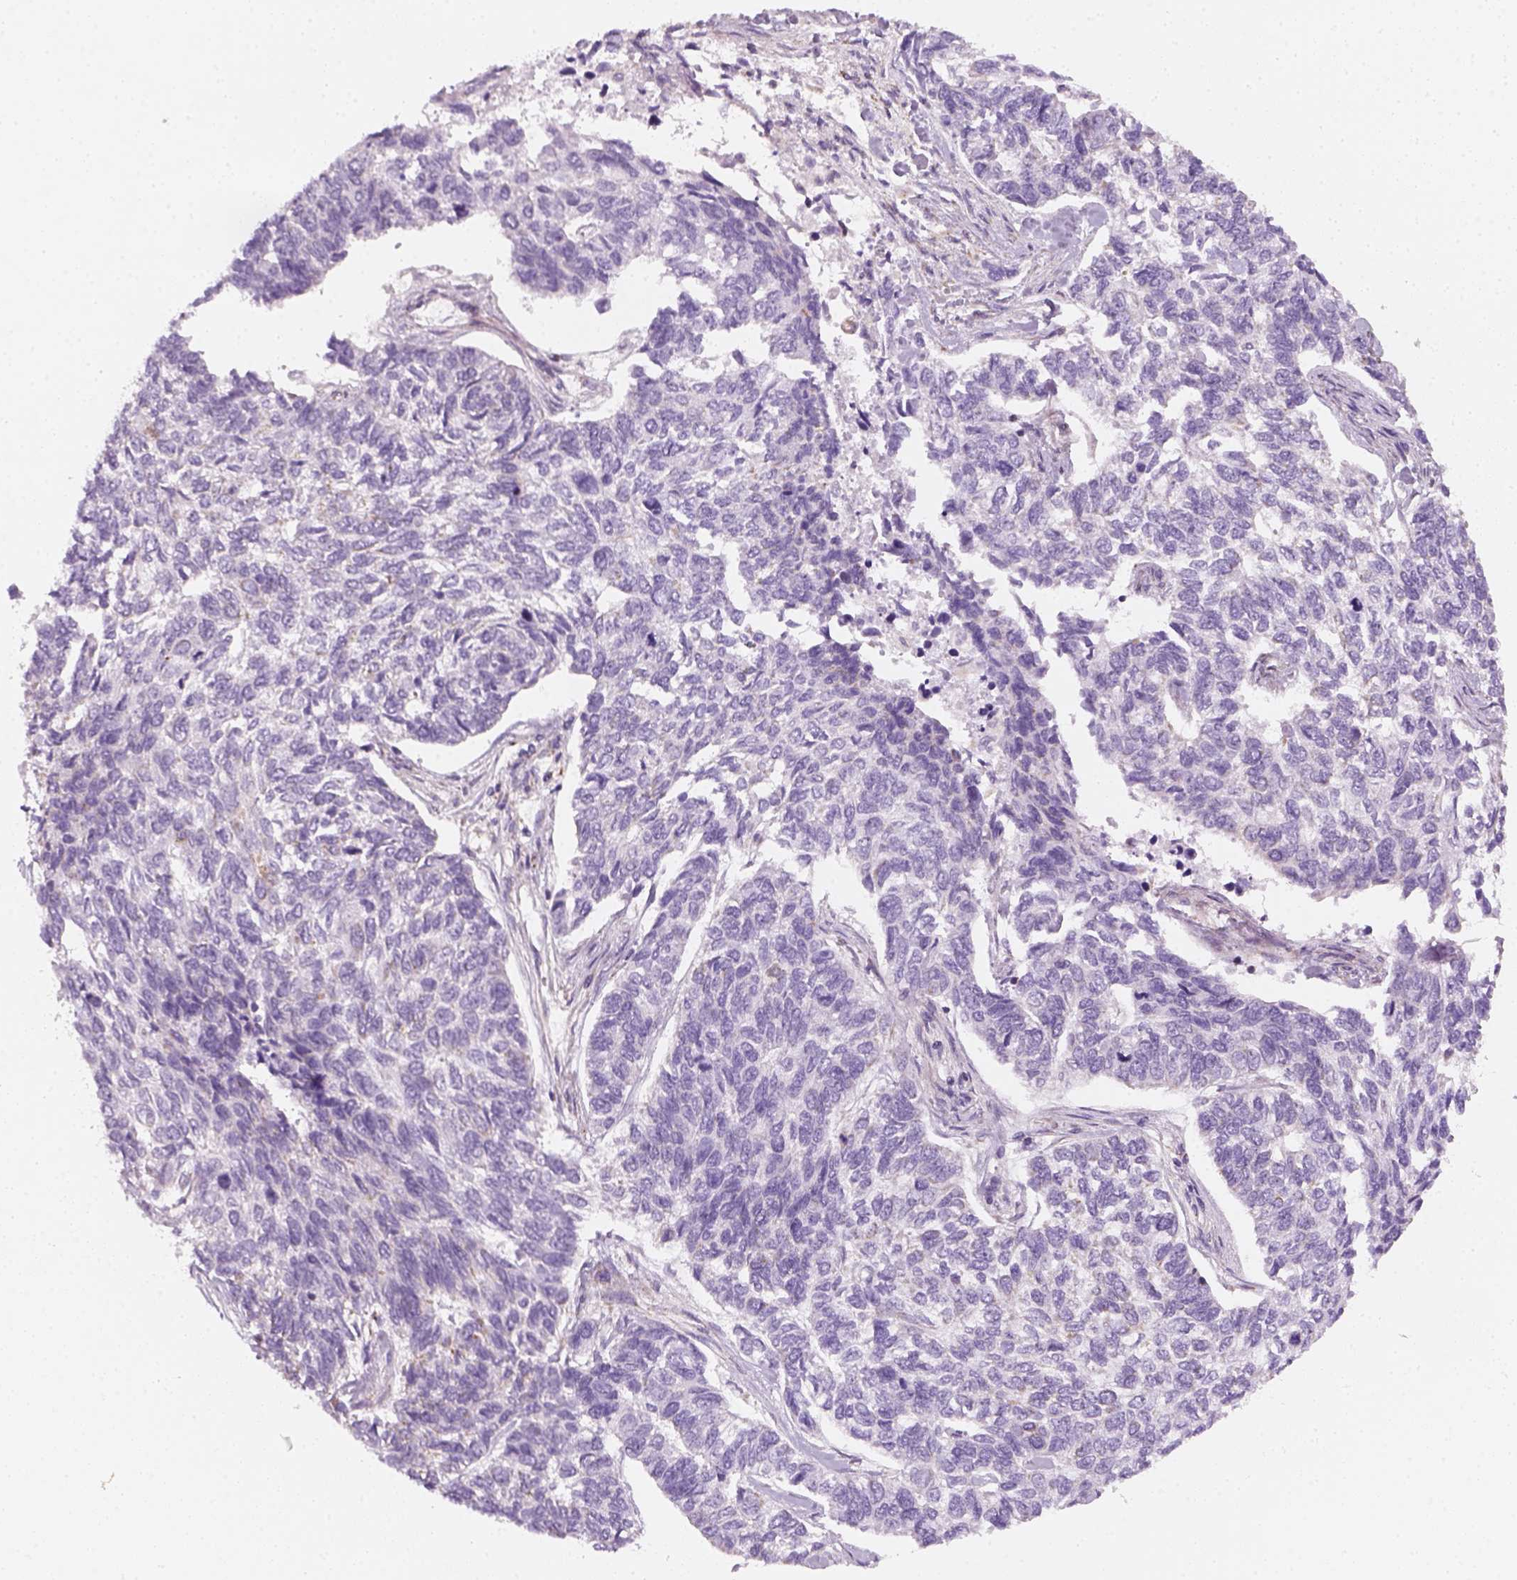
{"staining": {"intensity": "negative", "quantity": "none", "location": "none"}, "tissue": "skin cancer", "cell_type": "Tumor cells", "image_type": "cancer", "snomed": [{"axis": "morphology", "description": "Basal cell carcinoma"}, {"axis": "topography", "description": "Skin"}], "caption": "Skin basal cell carcinoma was stained to show a protein in brown. There is no significant staining in tumor cells.", "gene": "AWAT2", "patient": {"sex": "female", "age": 65}}